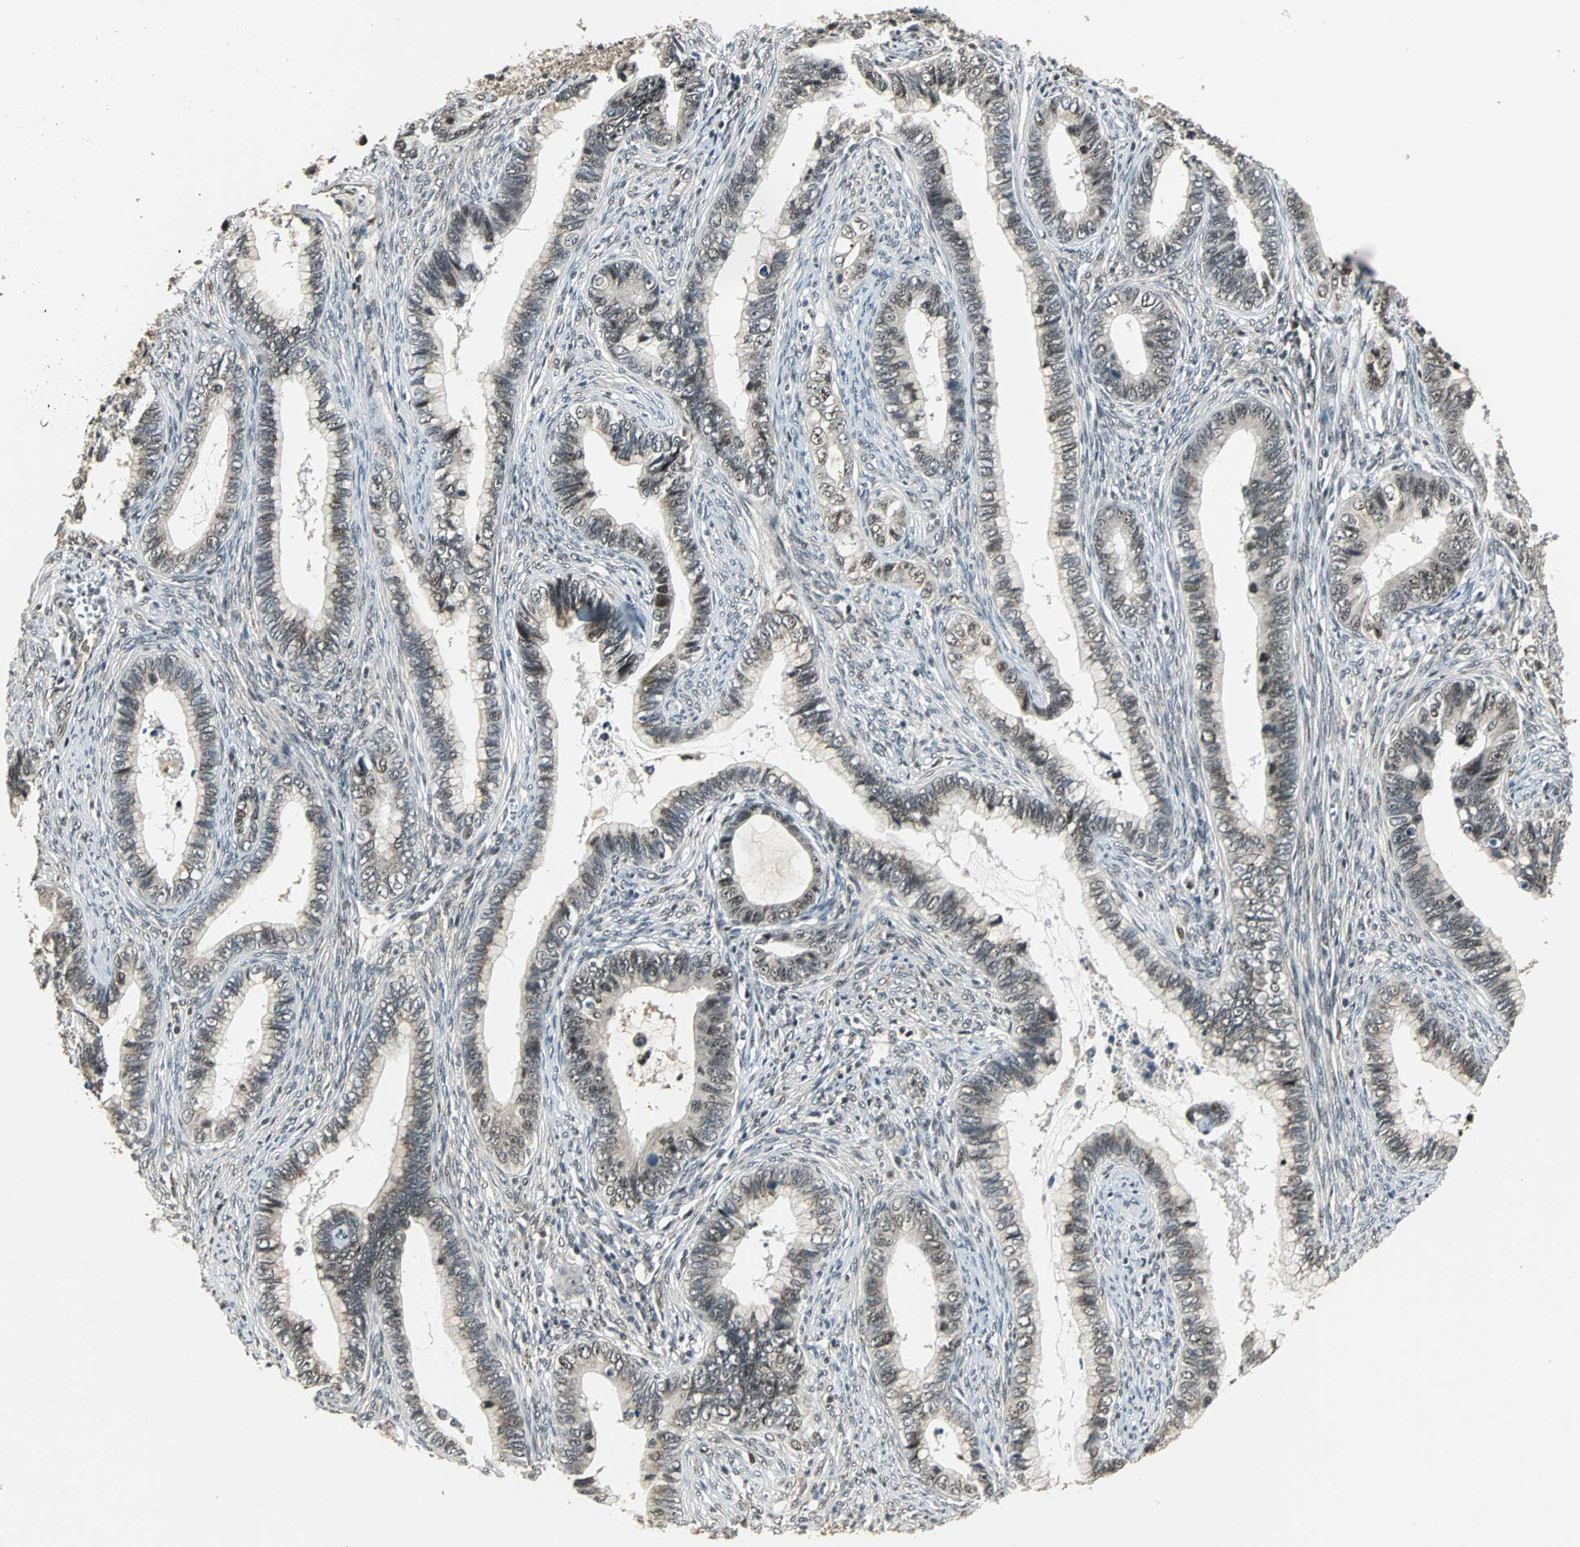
{"staining": {"intensity": "weak", "quantity": "25%-75%", "location": "nuclear"}, "tissue": "cervical cancer", "cell_type": "Tumor cells", "image_type": "cancer", "snomed": [{"axis": "morphology", "description": "Adenocarcinoma, NOS"}, {"axis": "topography", "description": "Cervix"}], "caption": "Cervical cancer (adenocarcinoma) tissue reveals weak nuclear expression in approximately 25%-75% of tumor cells, visualized by immunohistochemistry.", "gene": "MED4", "patient": {"sex": "female", "age": 44}}